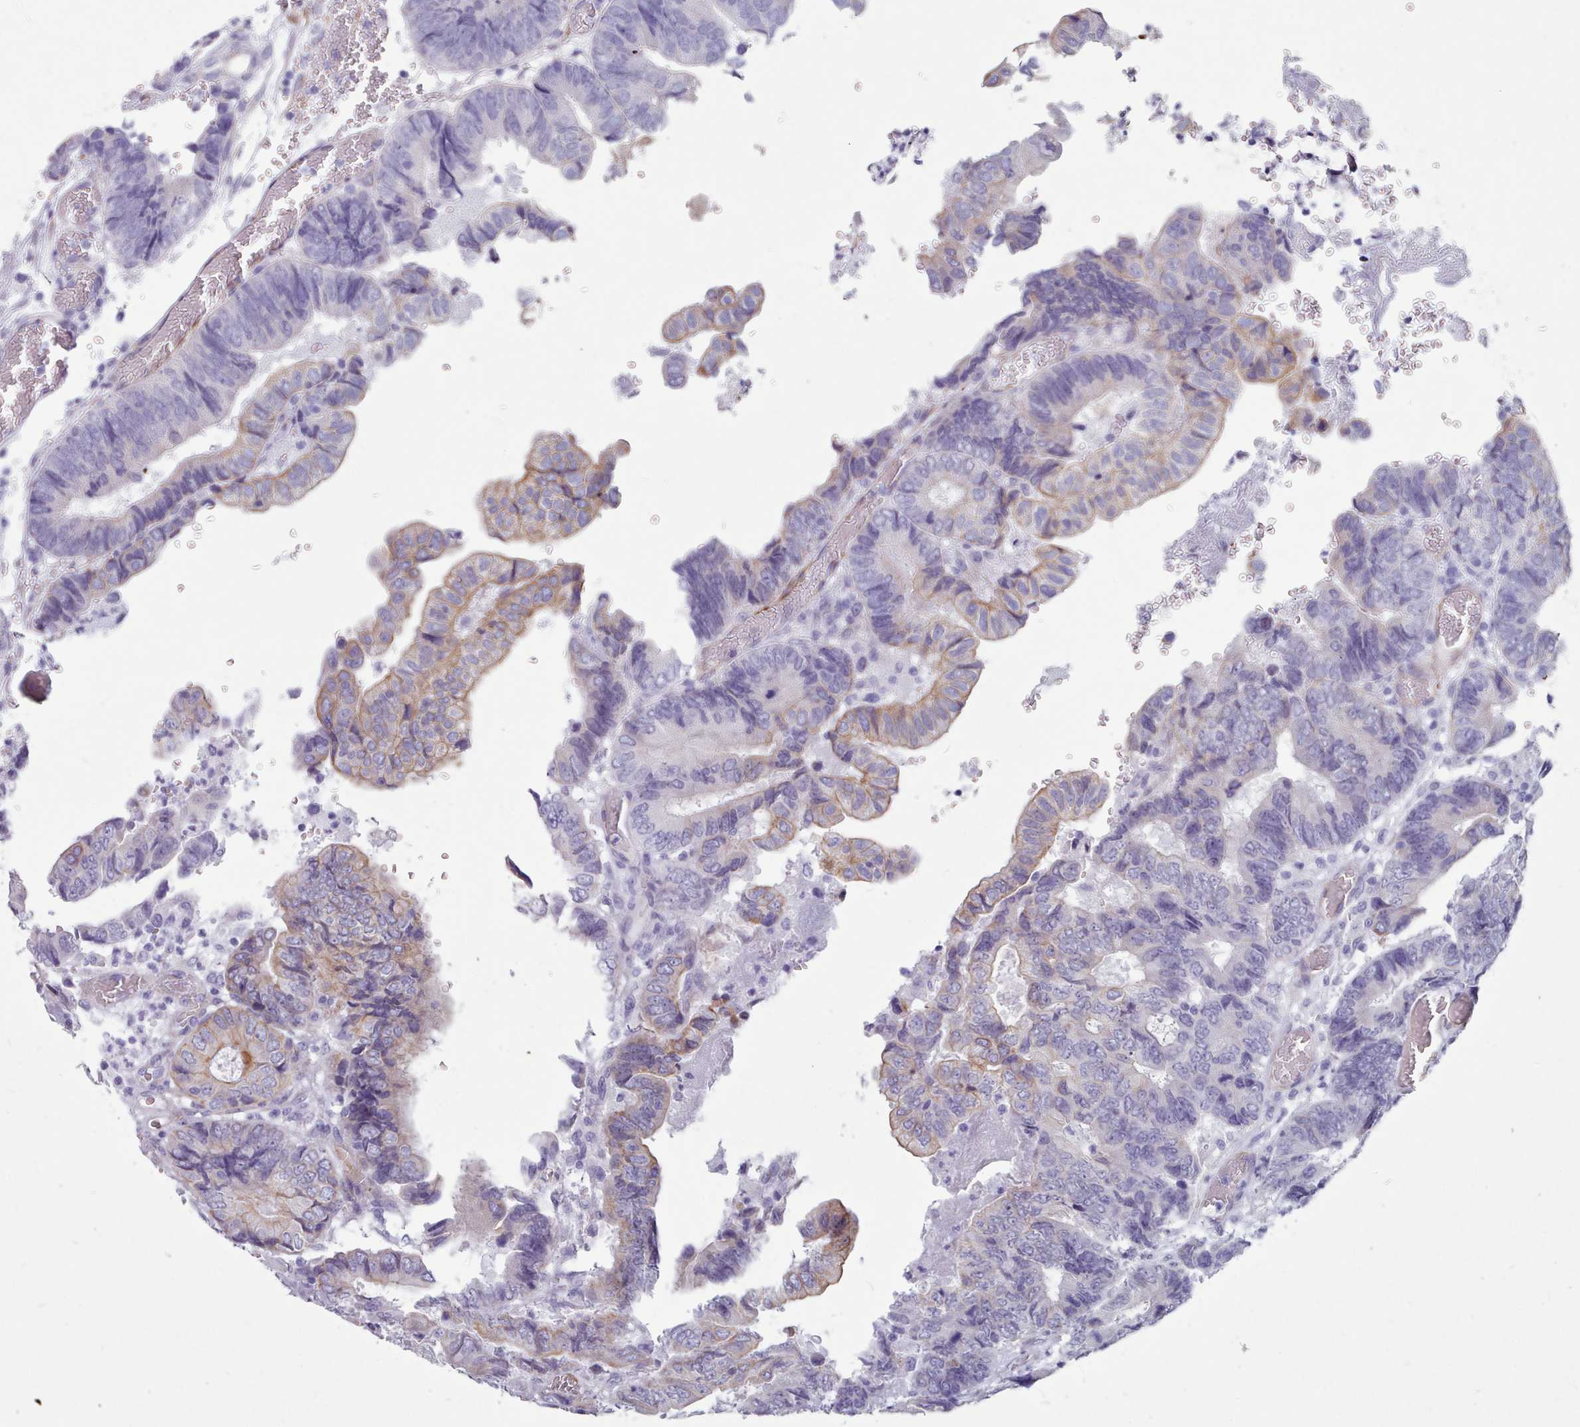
{"staining": {"intensity": "moderate", "quantity": "<25%", "location": "cytoplasmic/membranous"}, "tissue": "colorectal cancer", "cell_type": "Tumor cells", "image_type": "cancer", "snomed": [{"axis": "morphology", "description": "Adenocarcinoma, NOS"}, {"axis": "topography", "description": "Colon"}], "caption": "Human colorectal cancer stained with a brown dye demonstrates moderate cytoplasmic/membranous positive positivity in approximately <25% of tumor cells.", "gene": "FPGS", "patient": {"sex": "male", "age": 85}}